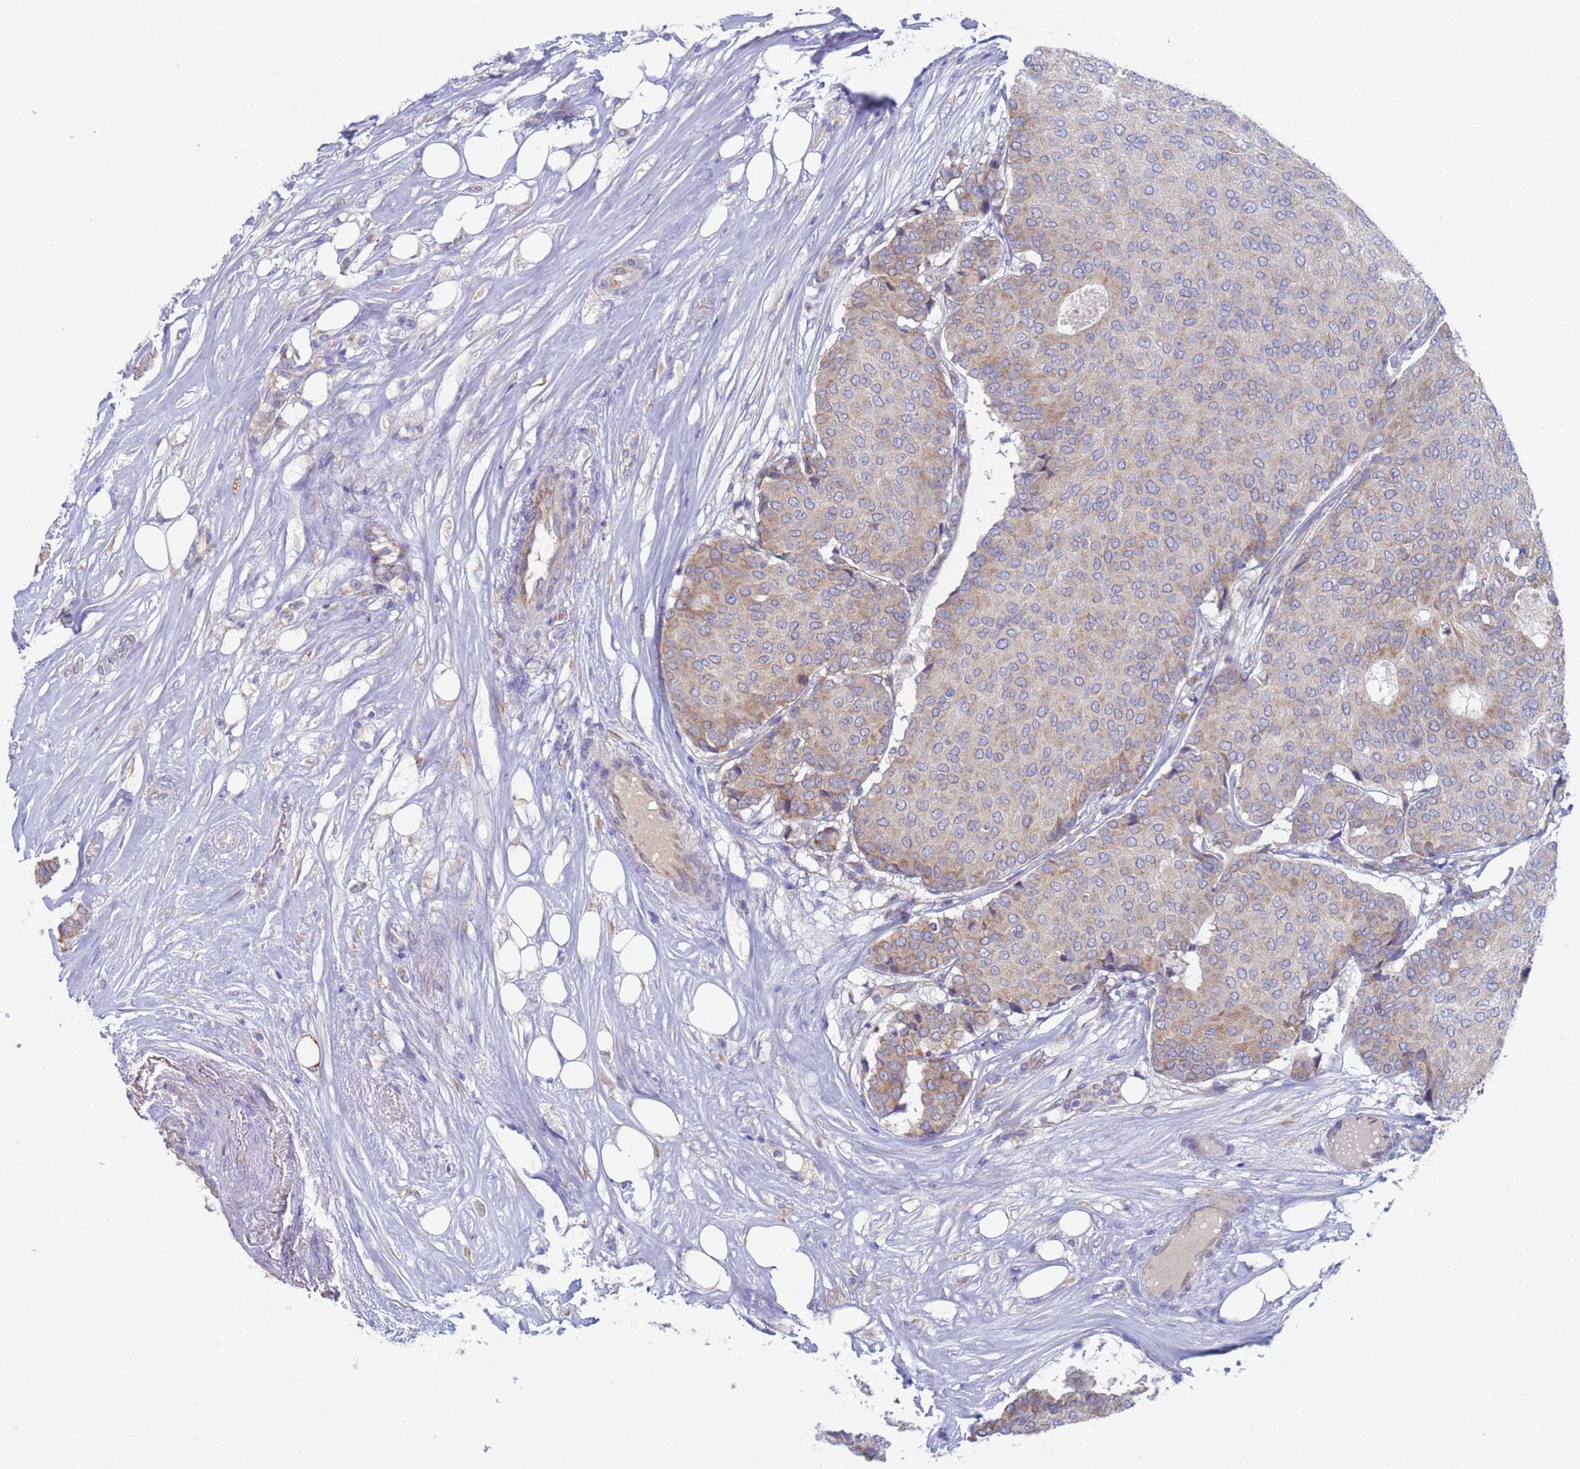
{"staining": {"intensity": "weak", "quantity": "<25%", "location": "cytoplasmic/membranous"}, "tissue": "breast cancer", "cell_type": "Tumor cells", "image_type": "cancer", "snomed": [{"axis": "morphology", "description": "Duct carcinoma"}, {"axis": "topography", "description": "Breast"}], "caption": "Immunohistochemical staining of human breast infiltrating ductal carcinoma shows no significant positivity in tumor cells.", "gene": "PET117", "patient": {"sex": "female", "age": 75}}